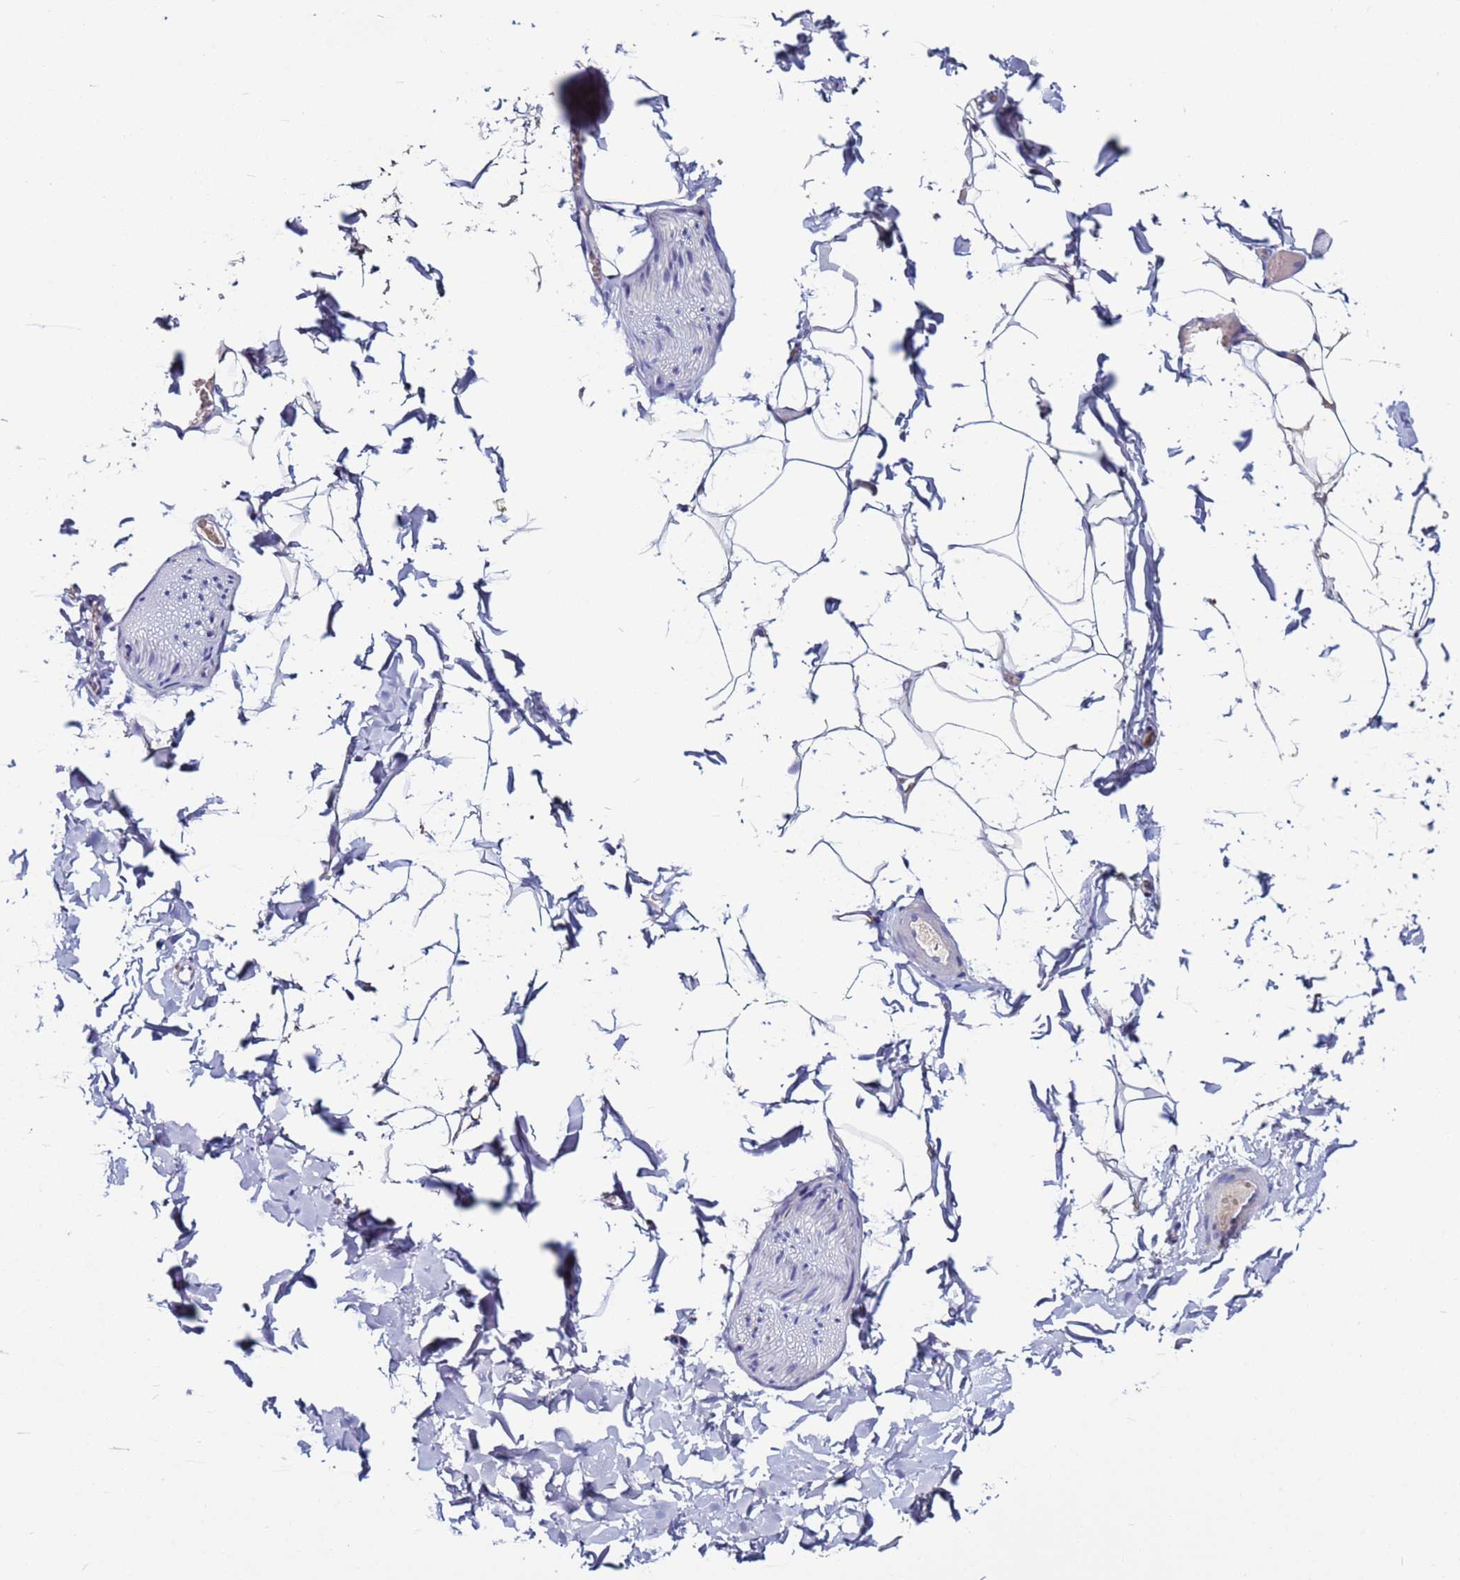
{"staining": {"intensity": "negative", "quantity": "none", "location": "none"}, "tissue": "adipose tissue", "cell_type": "Adipocytes", "image_type": "normal", "snomed": [{"axis": "morphology", "description": "Normal tissue, NOS"}, {"axis": "topography", "description": "Gallbladder"}, {"axis": "topography", "description": "Peripheral nerve tissue"}], "caption": "IHC micrograph of benign adipose tissue: human adipose tissue stained with DAB (3,3'-diaminobenzidine) displays no significant protein positivity in adipocytes. (Brightfield microscopy of DAB immunohistochemistry at high magnification).", "gene": "ZBTB39", "patient": {"sex": "male", "age": 38}}